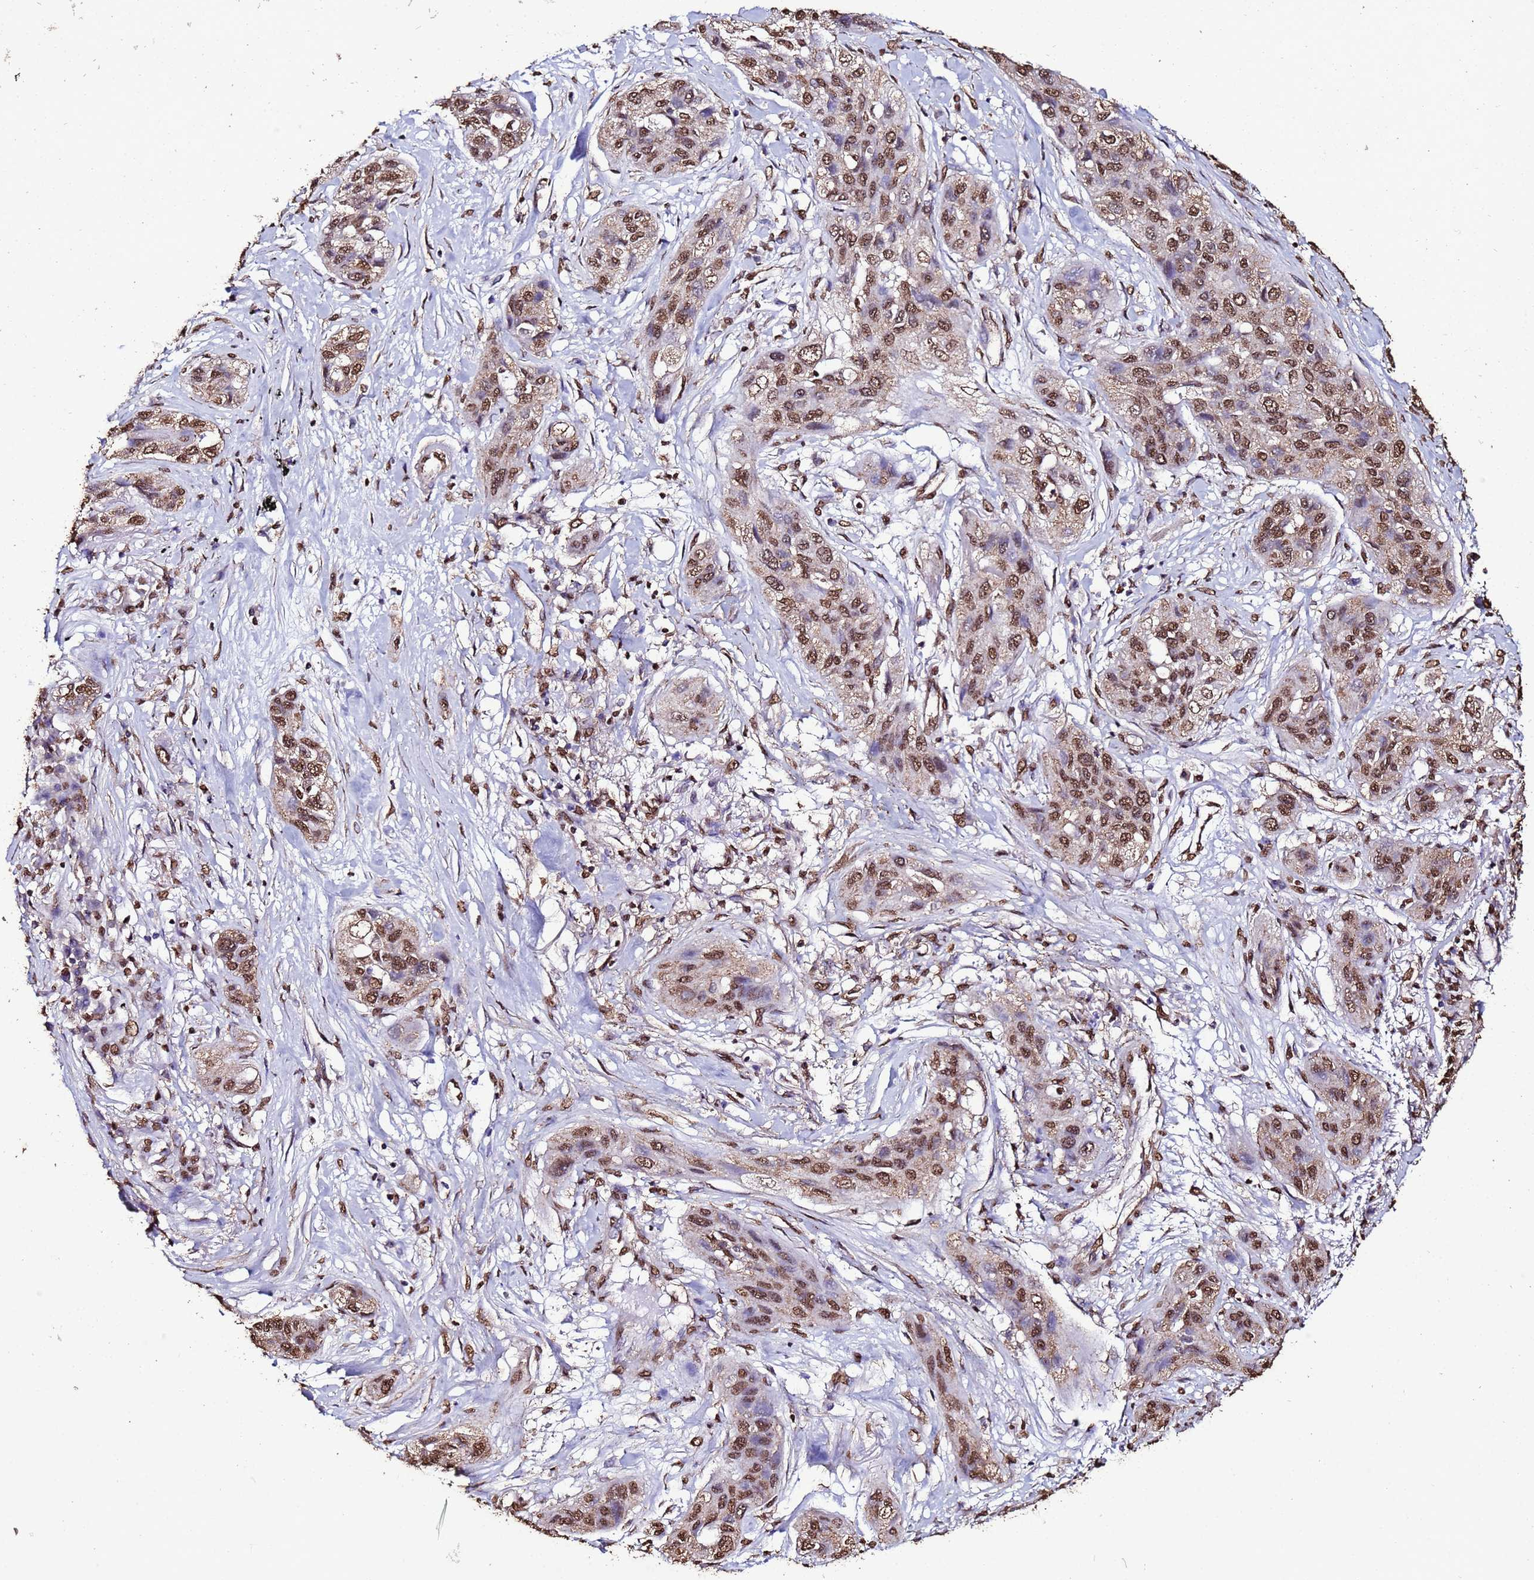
{"staining": {"intensity": "moderate", "quantity": ">75%", "location": "nuclear"}, "tissue": "lung cancer", "cell_type": "Tumor cells", "image_type": "cancer", "snomed": [{"axis": "morphology", "description": "Squamous cell carcinoma, NOS"}, {"axis": "topography", "description": "Lung"}], "caption": "Lung cancer (squamous cell carcinoma) stained with a brown dye exhibits moderate nuclear positive staining in about >75% of tumor cells.", "gene": "TRIP6", "patient": {"sex": "female", "age": 70}}